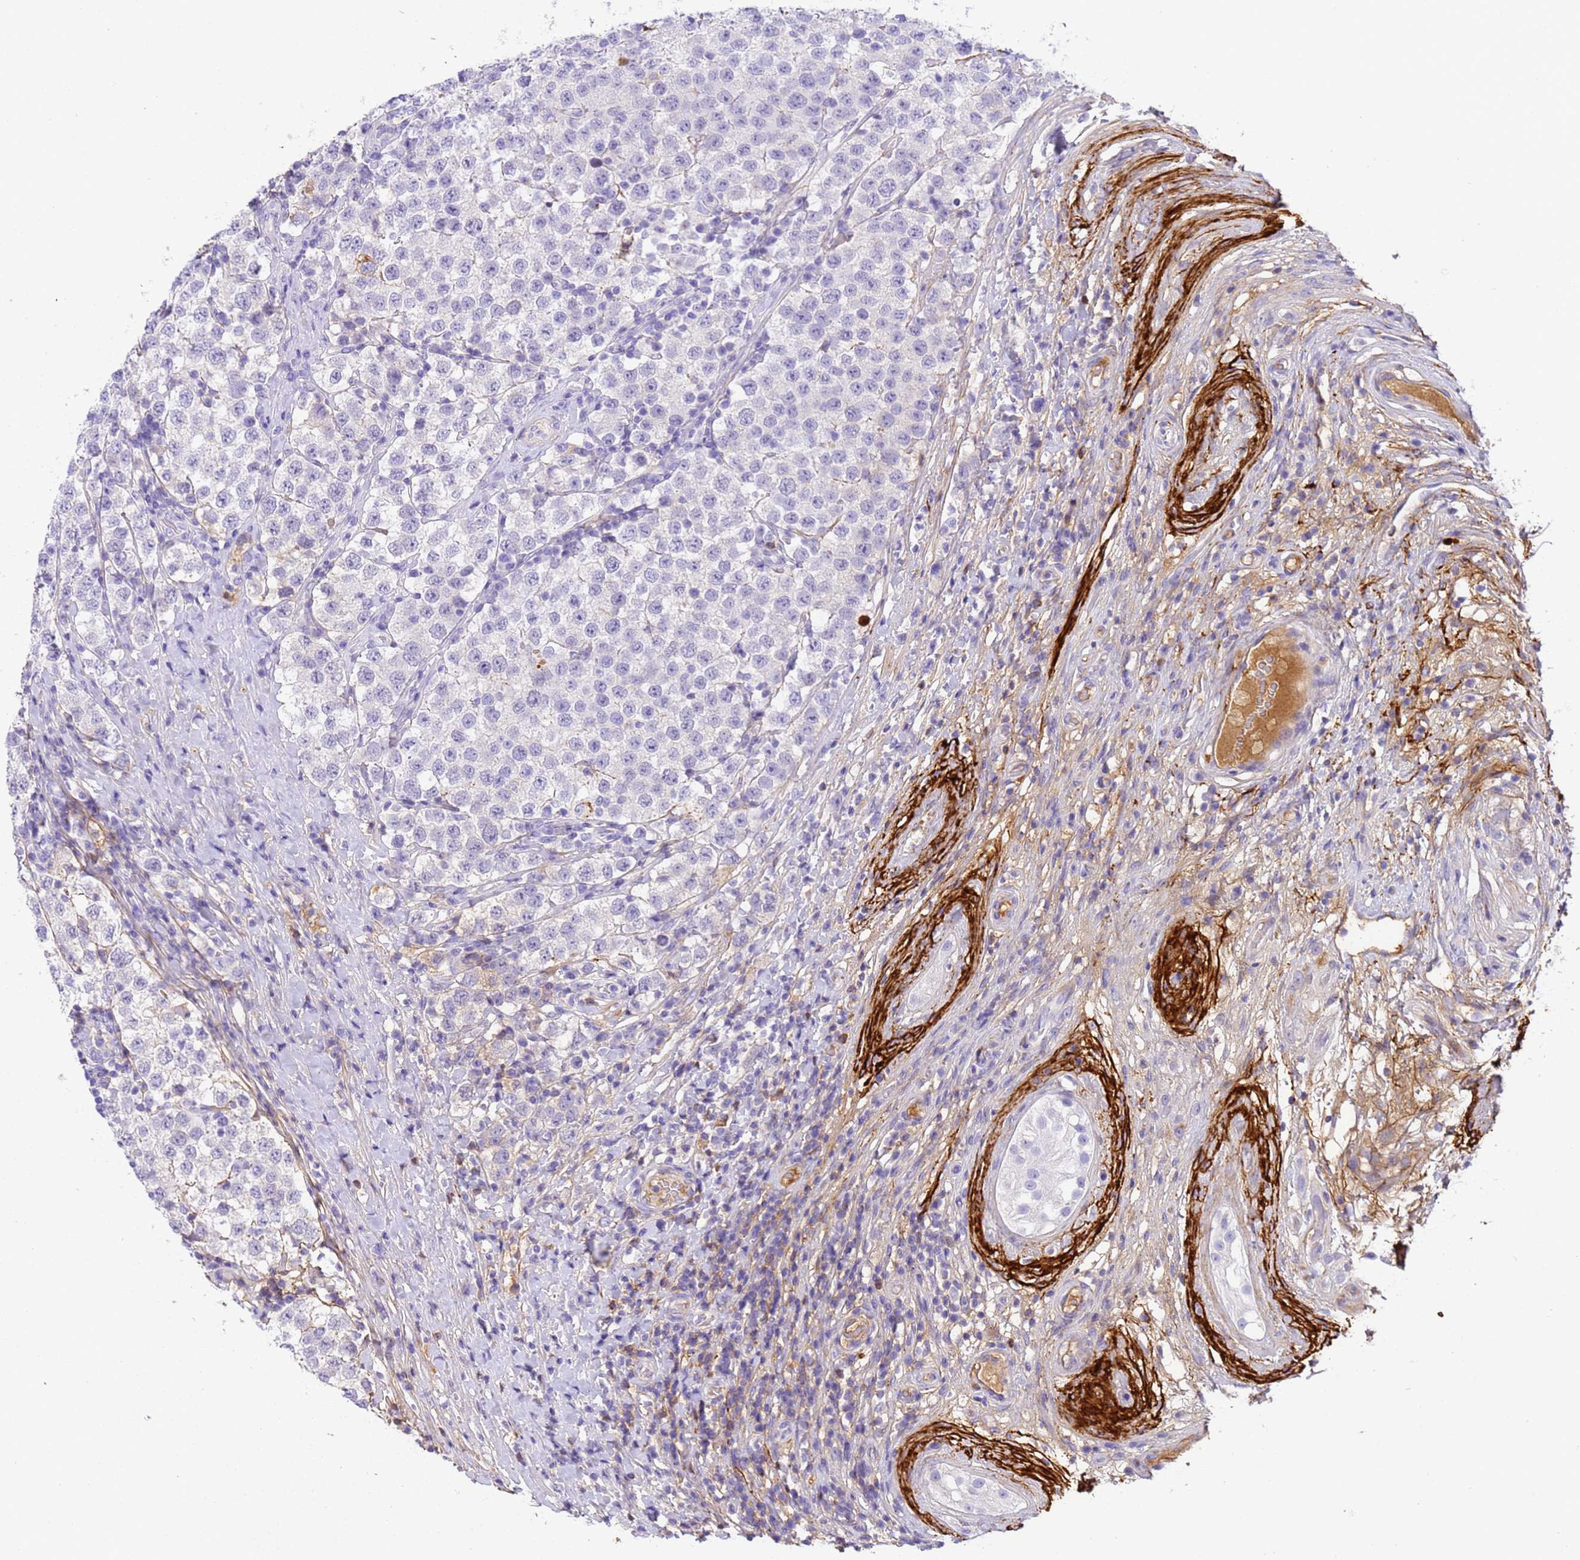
{"staining": {"intensity": "negative", "quantity": "none", "location": "none"}, "tissue": "testis cancer", "cell_type": "Tumor cells", "image_type": "cancer", "snomed": [{"axis": "morphology", "description": "Seminoma, NOS"}, {"axis": "topography", "description": "Testis"}], "caption": "The IHC photomicrograph has no significant staining in tumor cells of testis cancer tissue. Nuclei are stained in blue.", "gene": "CFHR2", "patient": {"sex": "male", "age": 34}}